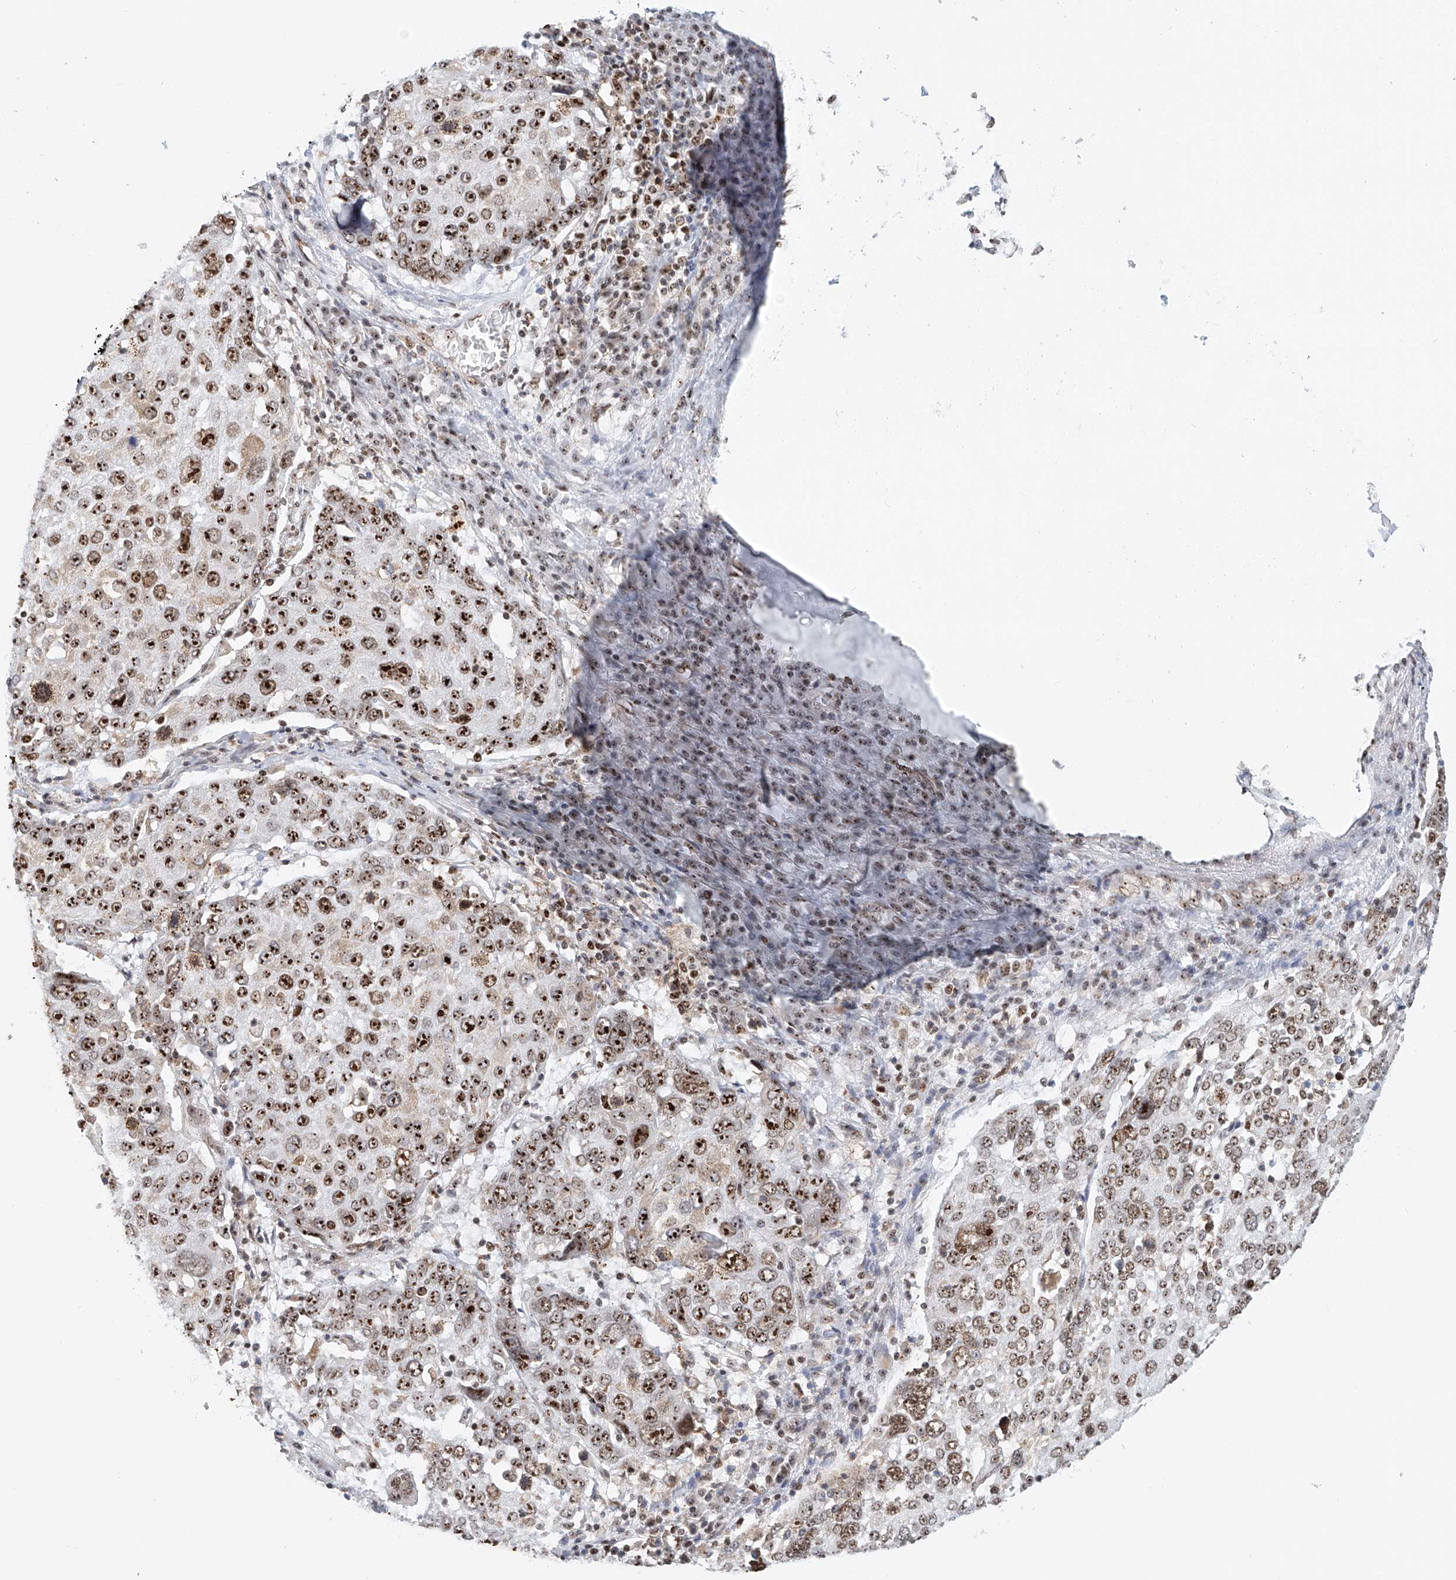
{"staining": {"intensity": "strong", "quantity": ">75%", "location": "nuclear"}, "tissue": "lung cancer", "cell_type": "Tumor cells", "image_type": "cancer", "snomed": [{"axis": "morphology", "description": "Squamous cell carcinoma, NOS"}, {"axis": "topography", "description": "Lung"}], "caption": "Protein staining by immunohistochemistry (IHC) displays strong nuclear expression in about >75% of tumor cells in squamous cell carcinoma (lung). (DAB (3,3'-diaminobenzidine) = brown stain, brightfield microscopy at high magnification).", "gene": "PRUNE2", "patient": {"sex": "male", "age": 65}}